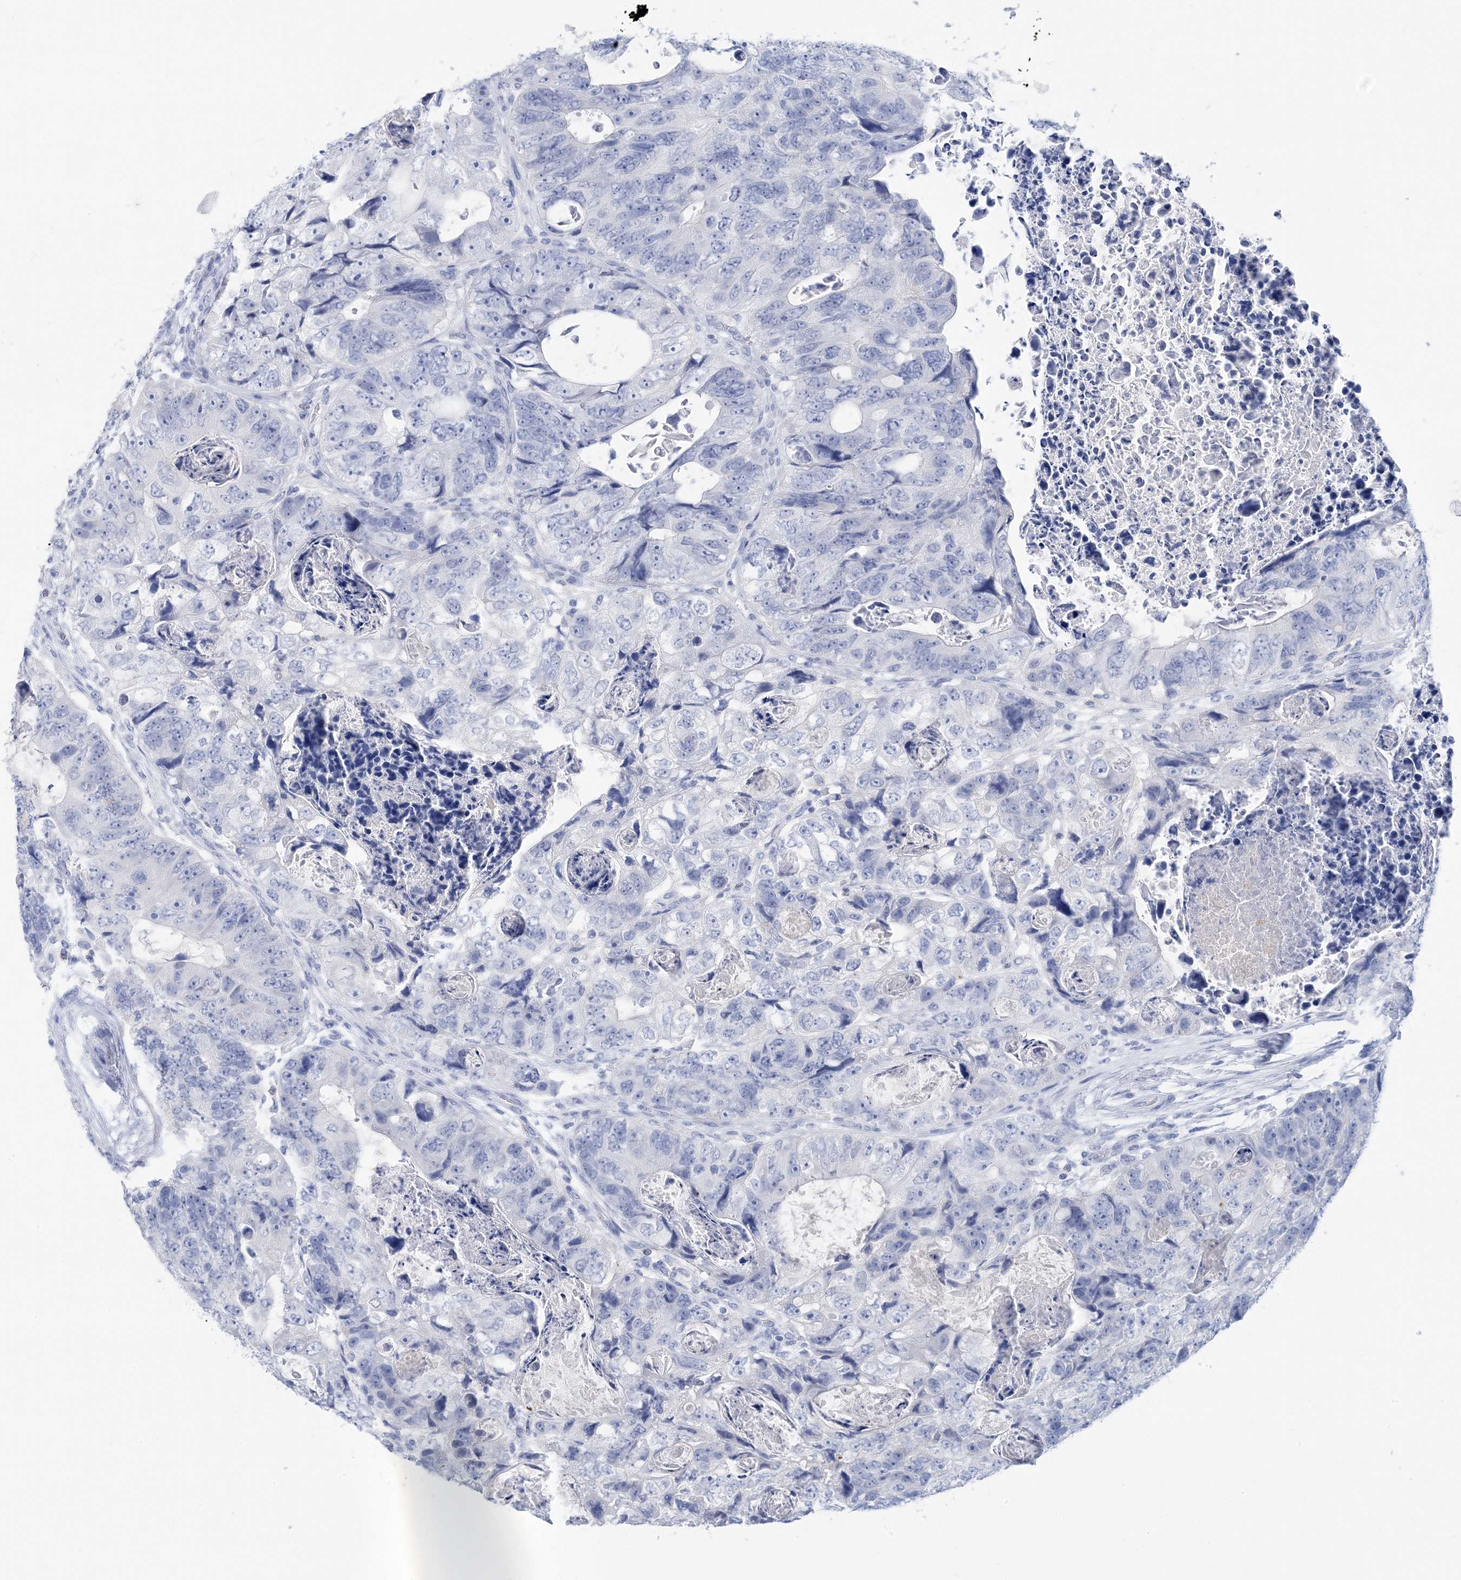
{"staining": {"intensity": "negative", "quantity": "none", "location": "none"}, "tissue": "colorectal cancer", "cell_type": "Tumor cells", "image_type": "cancer", "snomed": [{"axis": "morphology", "description": "Adenocarcinoma, NOS"}, {"axis": "topography", "description": "Rectum"}], "caption": "Tumor cells are negative for protein expression in human colorectal cancer. (DAB immunohistochemistry (IHC), high magnification).", "gene": "SH3YL1", "patient": {"sex": "male", "age": 59}}